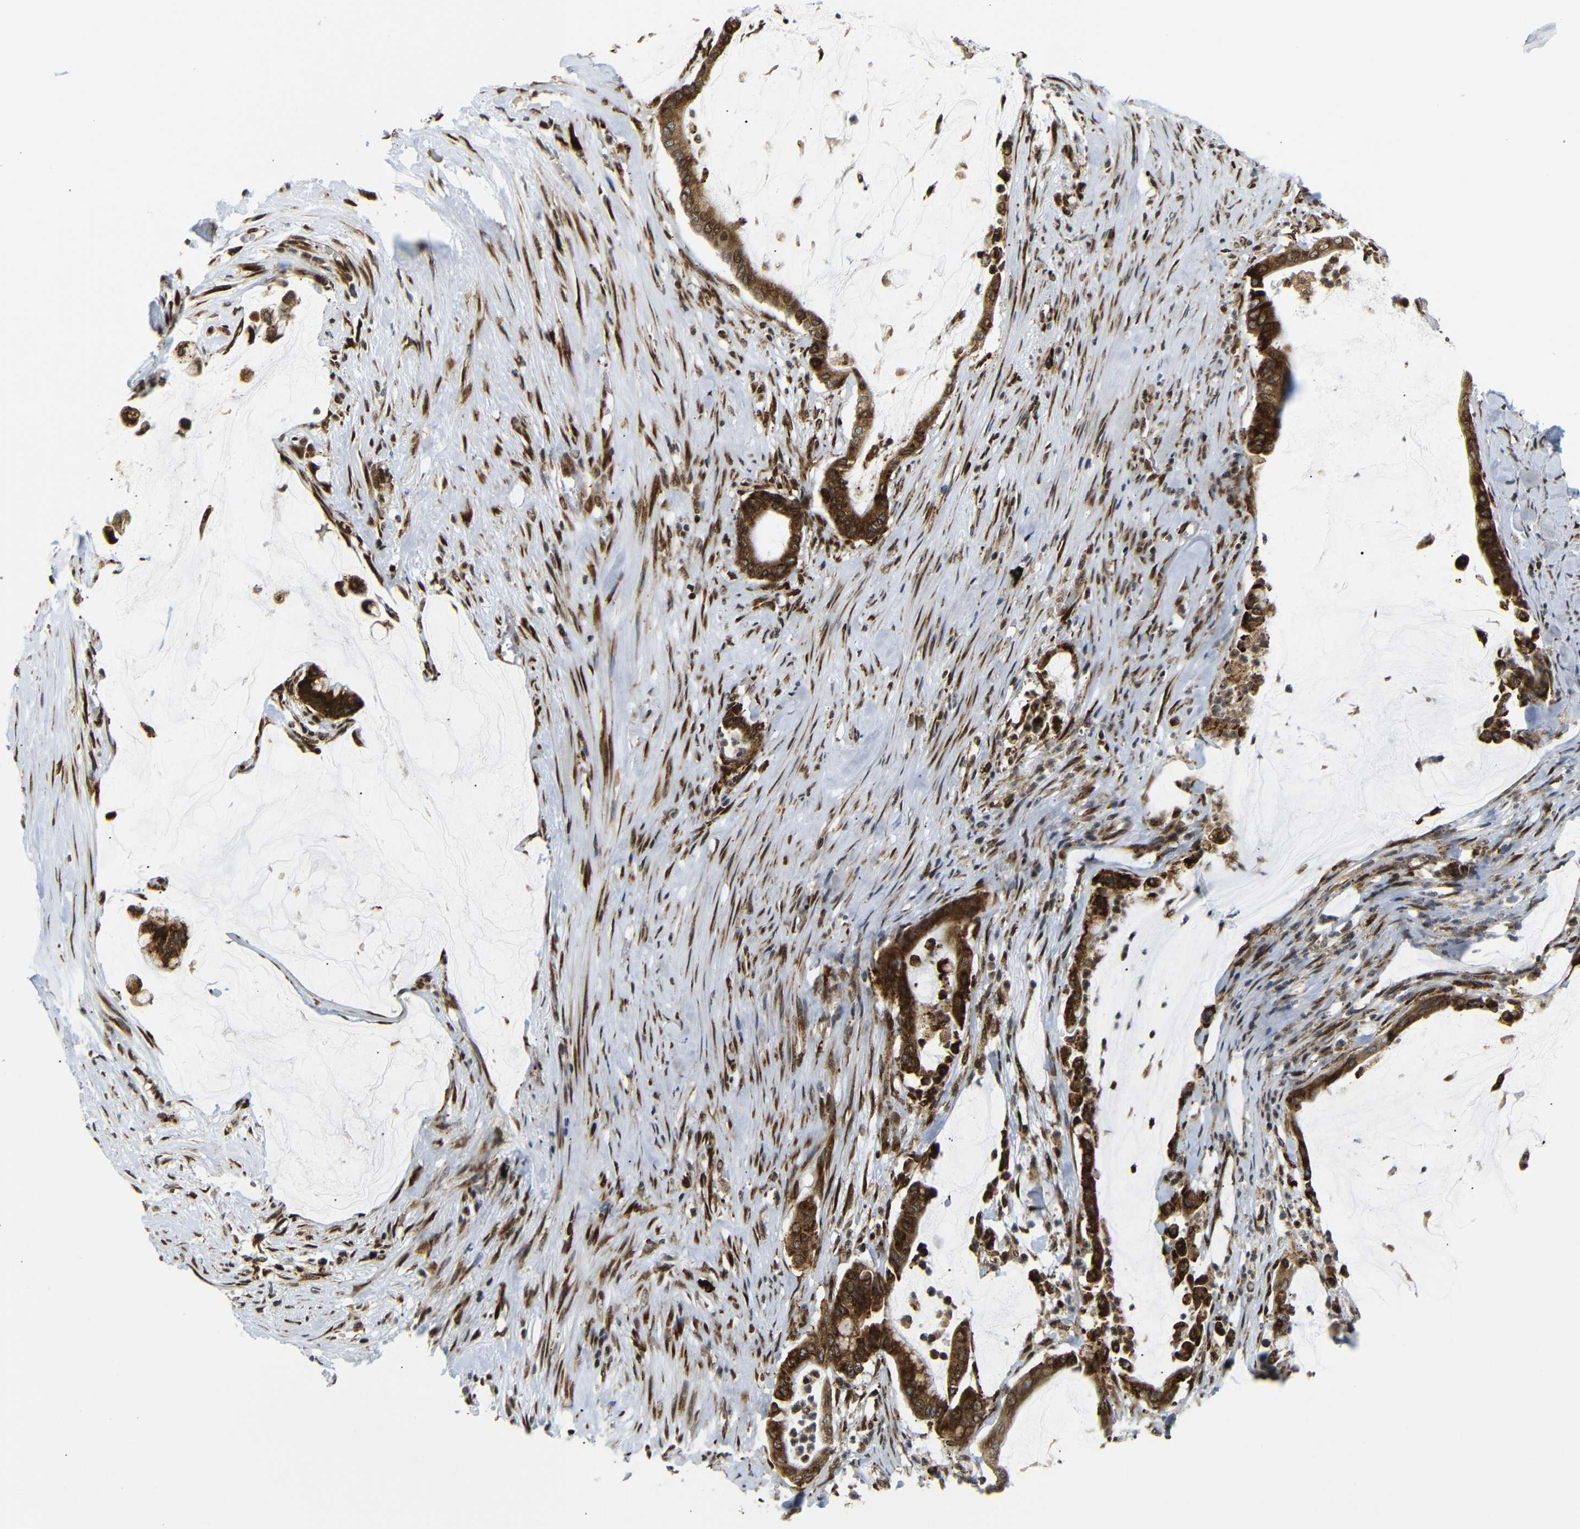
{"staining": {"intensity": "strong", "quantity": ">75%", "location": "cytoplasmic/membranous,nuclear"}, "tissue": "pancreatic cancer", "cell_type": "Tumor cells", "image_type": "cancer", "snomed": [{"axis": "morphology", "description": "Adenocarcinoma, NOS"}, {"axis": "topography", "description": "Pancreas"}], "caption": "A high amount of strong cytoplasmic/membranous and nuclear expression is present in about >75% of tumor cells in pancreatic adenocarcinoma tissue.", "gene": "SPCS2", "patient": {"sex": "male", "age": 41}}